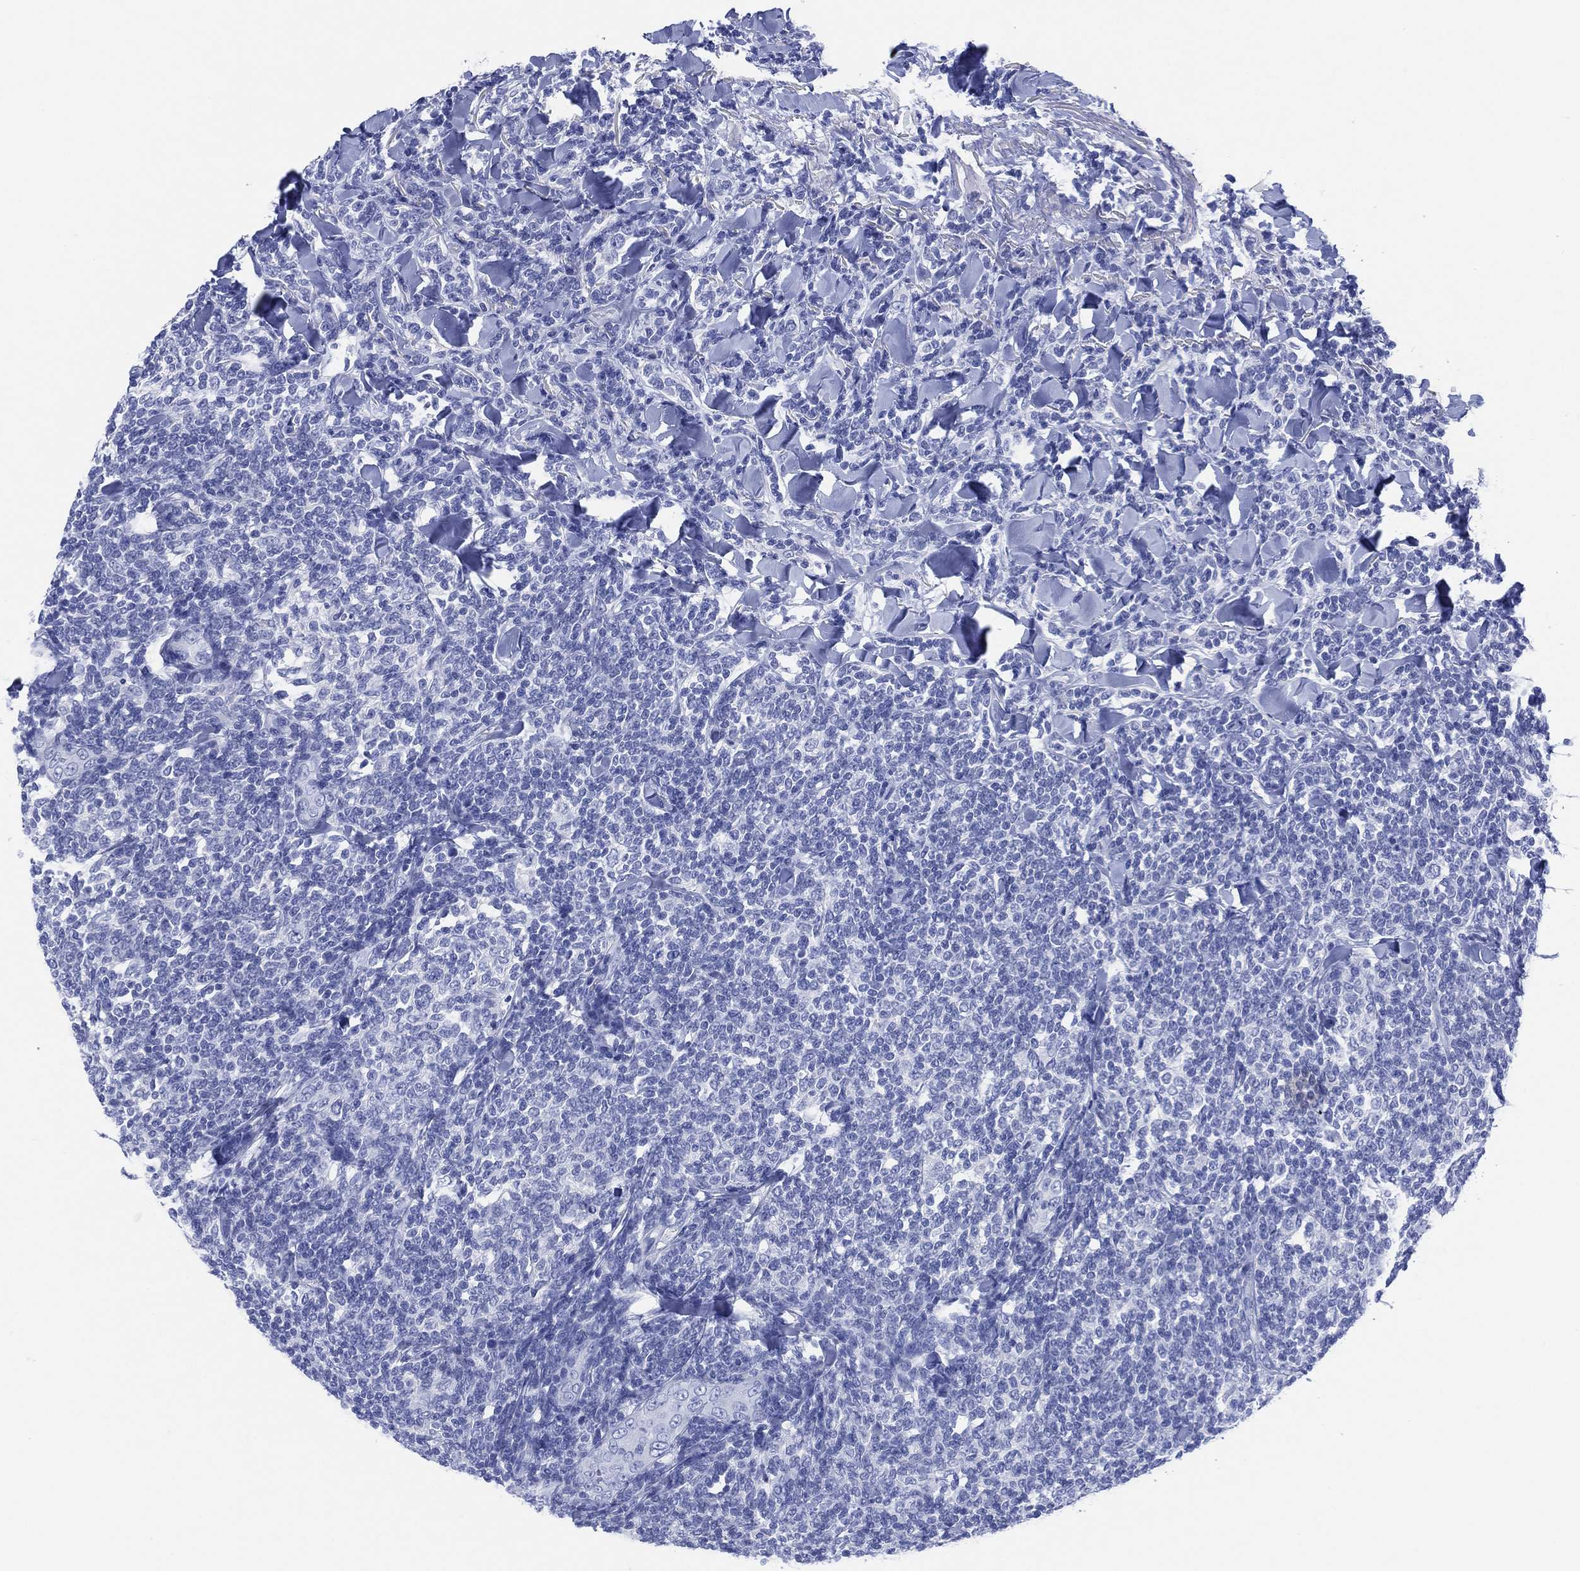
{"staining": {"intensity": "negative", "quantity": "none", "location": "none"}, "tissue": "lymphoma", "cell_type": "Tumor cells", "image_type": "cancer", "snomed": [{"axis": "morphology", "description": "Malignant lymphoma, non-Hodgkin's type, Low grade"}, {"axis": "topography", "description": "Lymph node"}], "caption": "This is a photomicrograph of immunohistochemistry staining of malignant lymphoma, non-Hodgkin's type (low-grade), which shows no positivity in tumor cells.", "gene": "SLC9C2", "patient": {"sex": "female", "age": 56}}